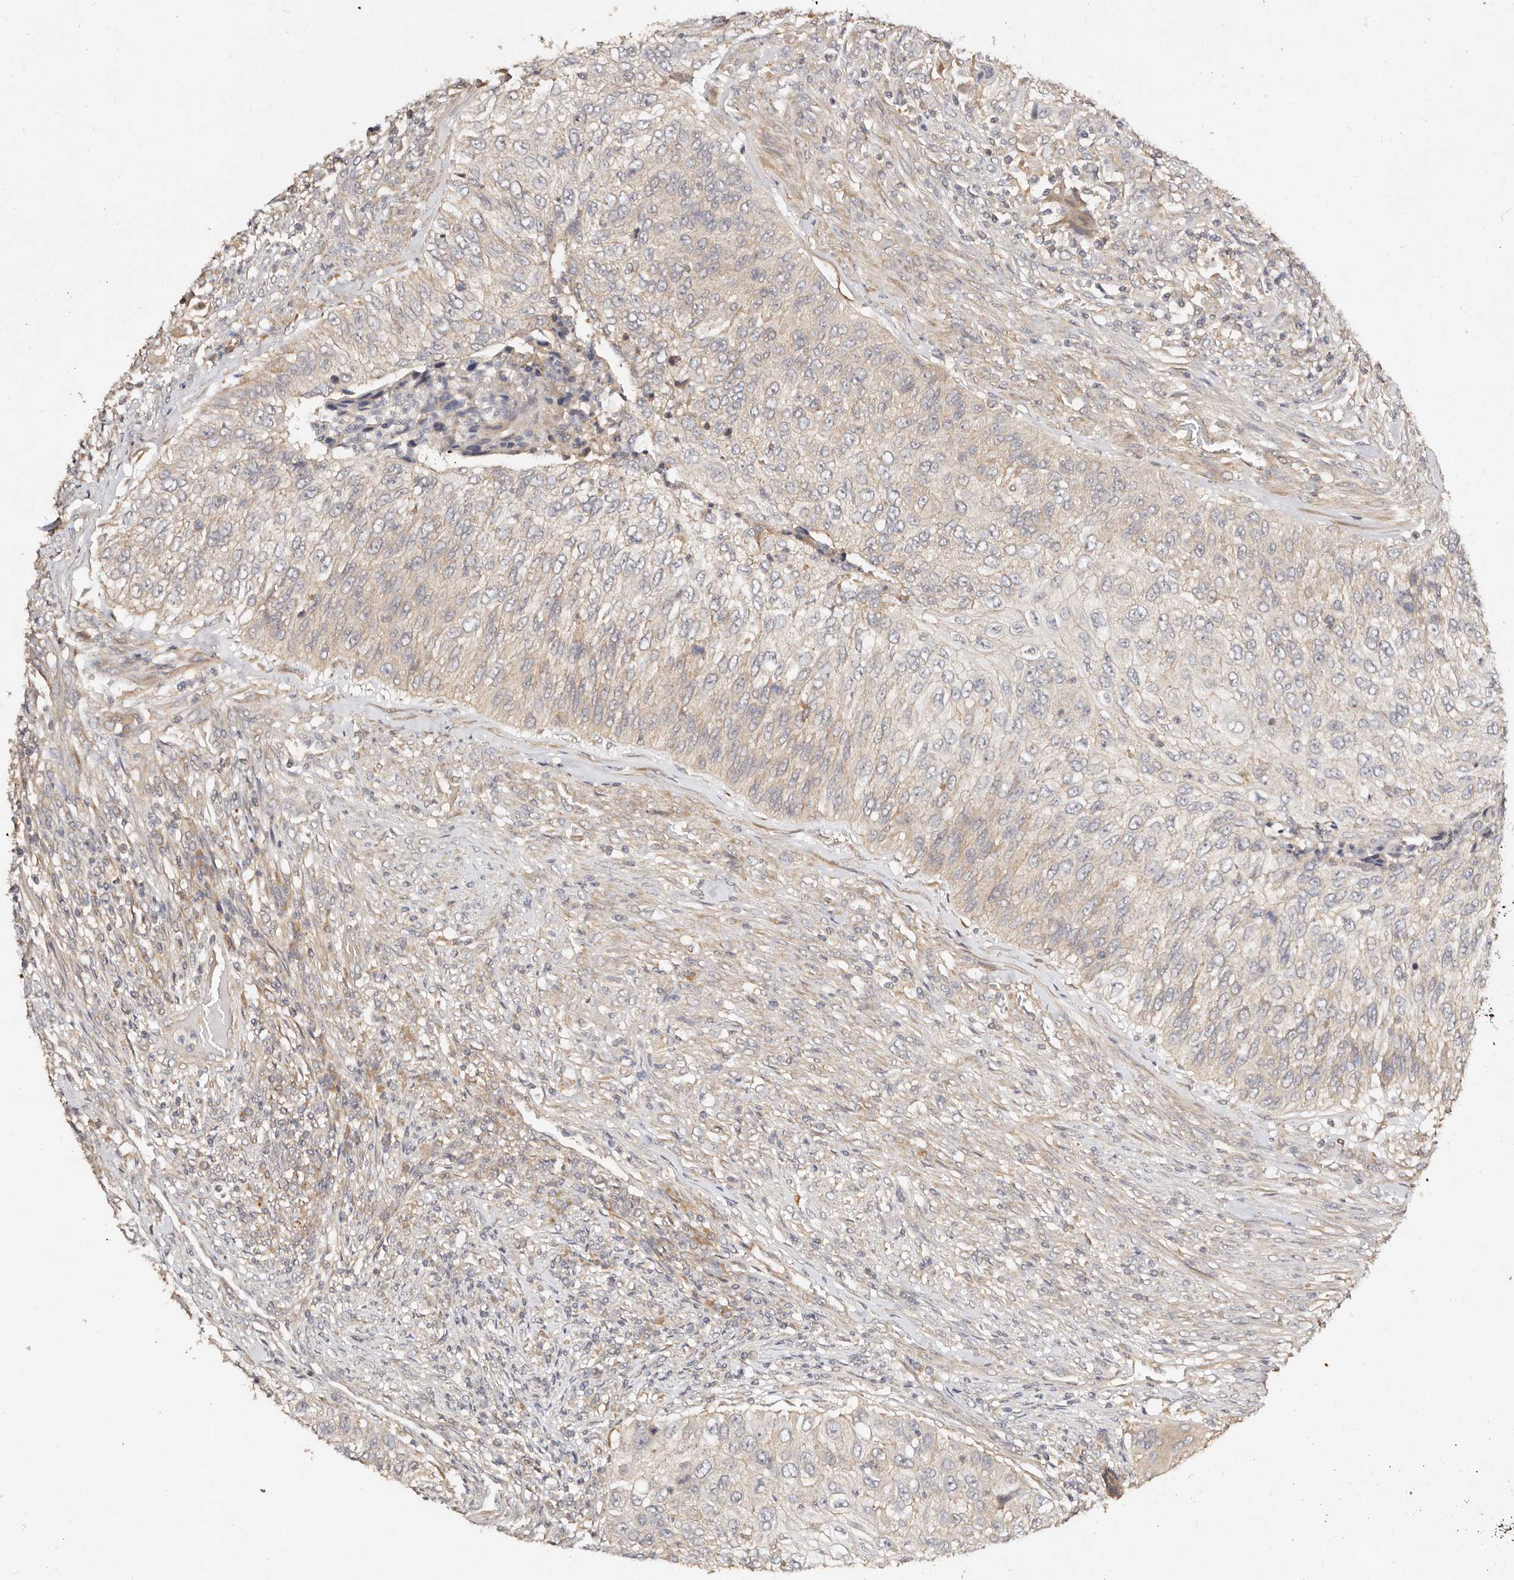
{"staining": {"intensity": "negative", "quantity": "none", "location": "none"}, "tissue": "urothelial cancer", "cell_type": "Tumor cells", "image_type": "cancer", "snomed": [{"axis": "morphology", "description": "Urothelial carcinoma, High grade"}, {"axis": "topography", "description": "Urinary bladder"}], "caption": "Image shows no protein expression in tumor cells of urothelial cancer tissue. (DAB (3,3'-diaminobenzidine) immunohistochemistry (IHC) with hematoxylin counter stain).", "gene": "DENND11", "patient": {"sex": "female", "age": 60}}